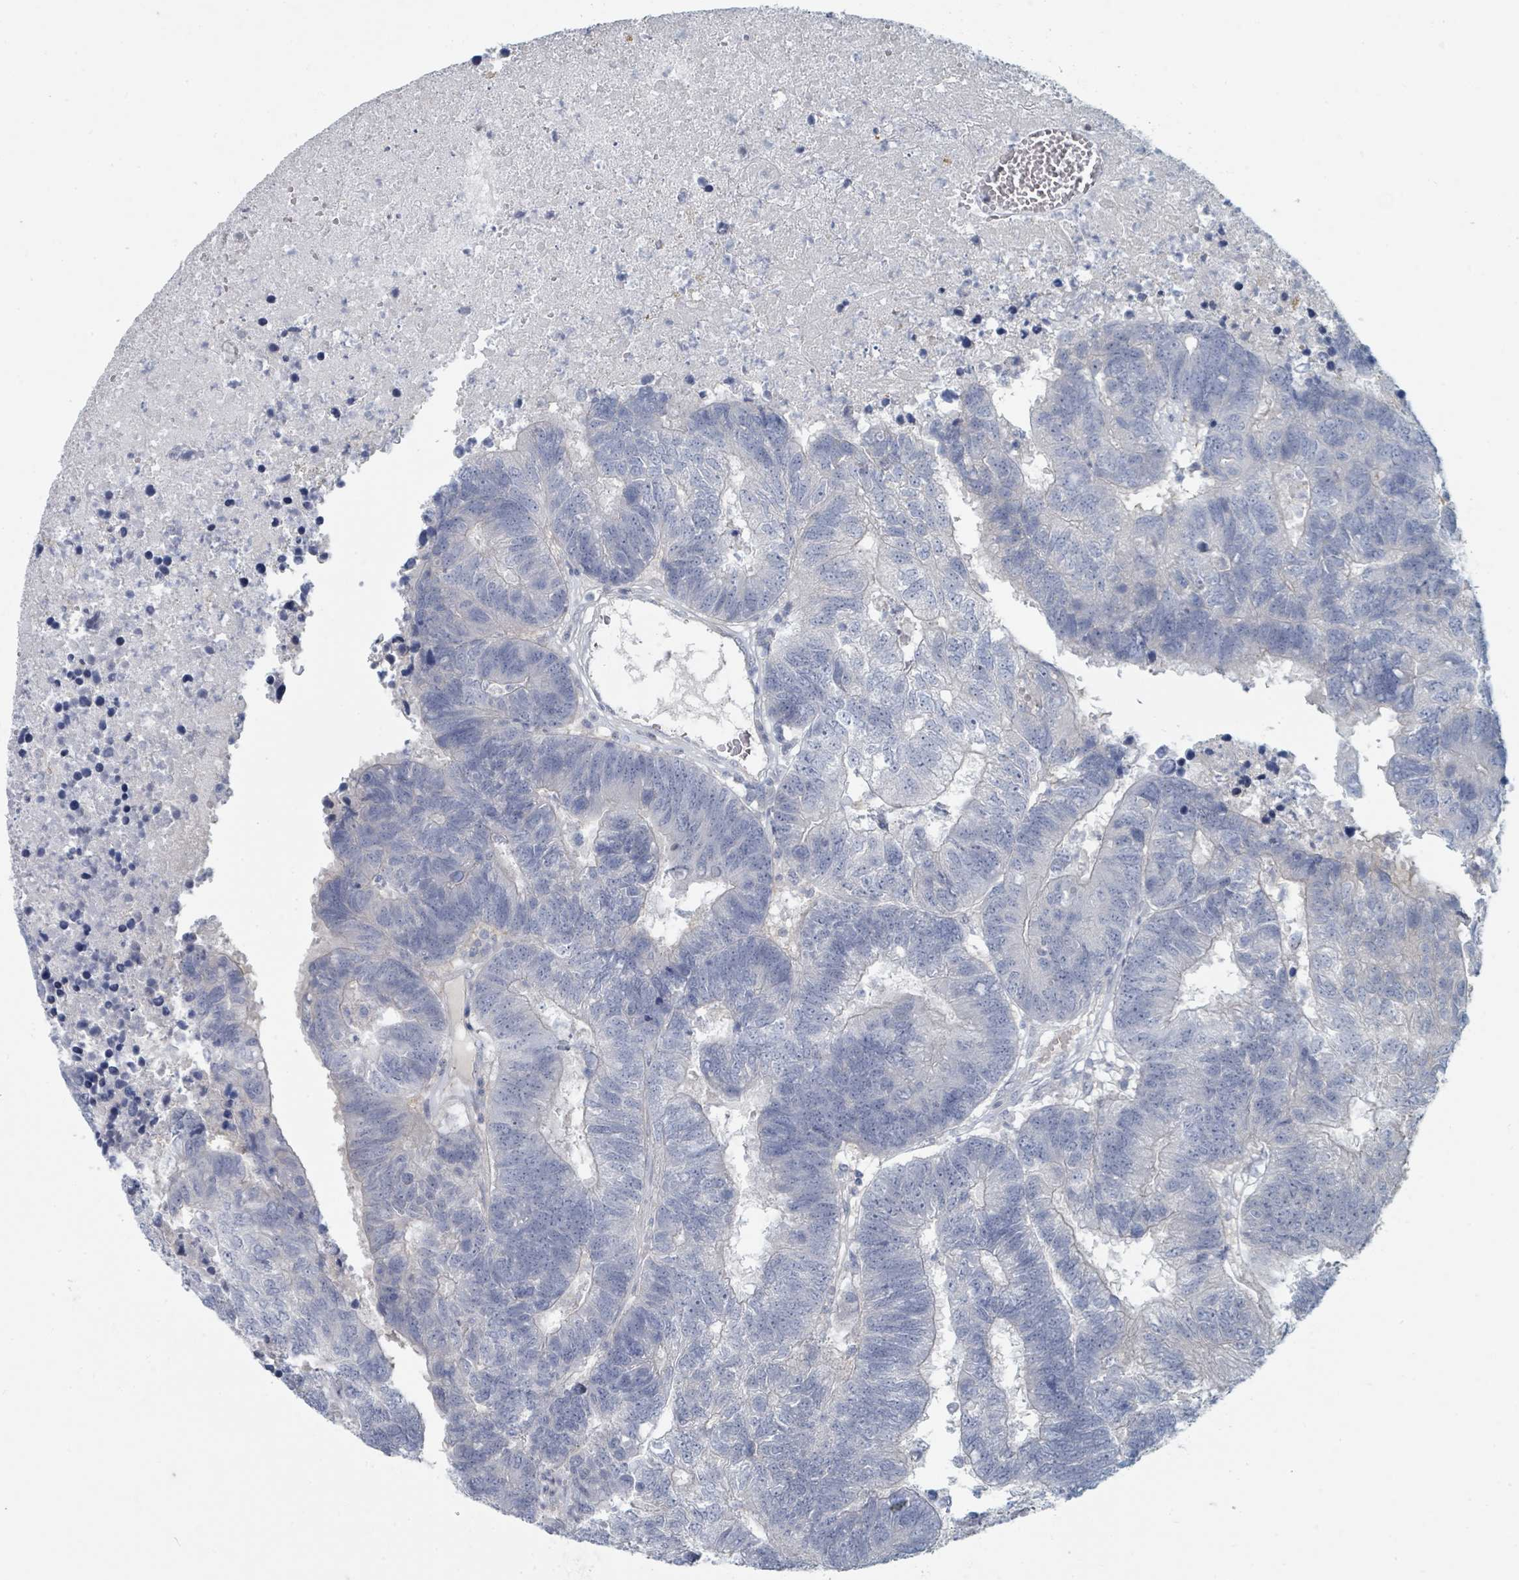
{"staining": {"intensity": "negative", "quantity": "none", "location": "none"}, "tissue": "colorectal cancer", "cell_type": "Tumor cells", "image_type": "cancer", "snomed": [{"axis": "morphology", "description": "Adenocarcinoma, NOS"}, {"axis": "topography", "description": "Colon"}], "caption": "Photomicrograph shows no significant protein positivity in tumor cells of colorectal cancer (adenocarcinoma).", "gene": "SLC25A45", "patient": {"sex": "female", "age": 48}}